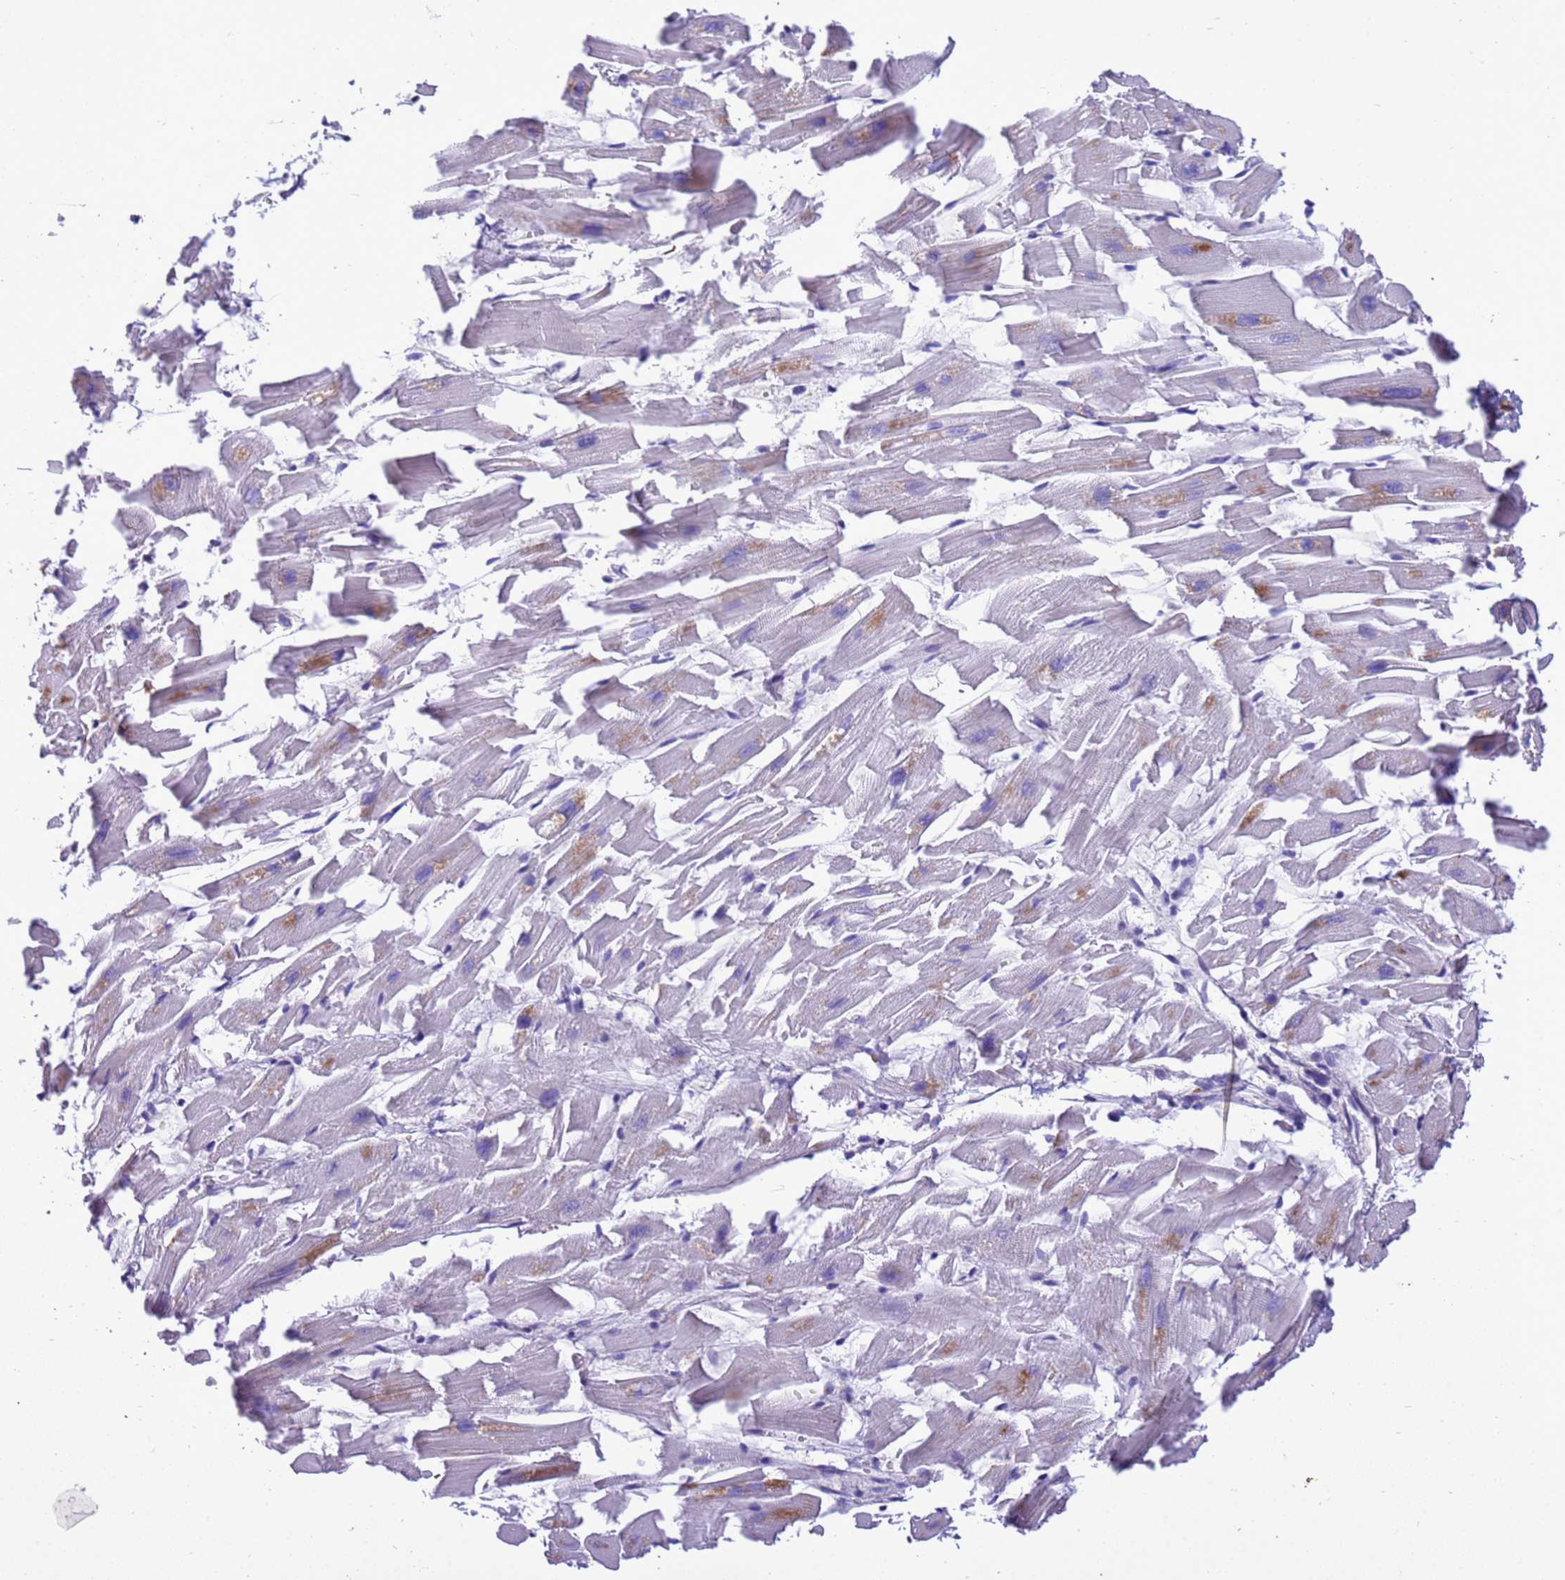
{"staining": {"intensity": "negative", "quantity": "none", "location": "none"}, "tissue": "heart muscle", "cell_type": "Cardiomyocytes", "image_type": "normal", "snomed": [{"axis": "morphology", "description": "Normal tissue, NOS"}, {"axis": "topography", "description": "Heart"}], "caption": "This is a photomicrograph of immunohistochemistry staining of normal heart muscle, which shows no staining in cardiomyocytes. The staining is performed using DAB brown chromogen with nuclei counter-stained in using hematoxylin.", "gene": "RABEP2", "patient": {"sex": "female", "age": 64}}